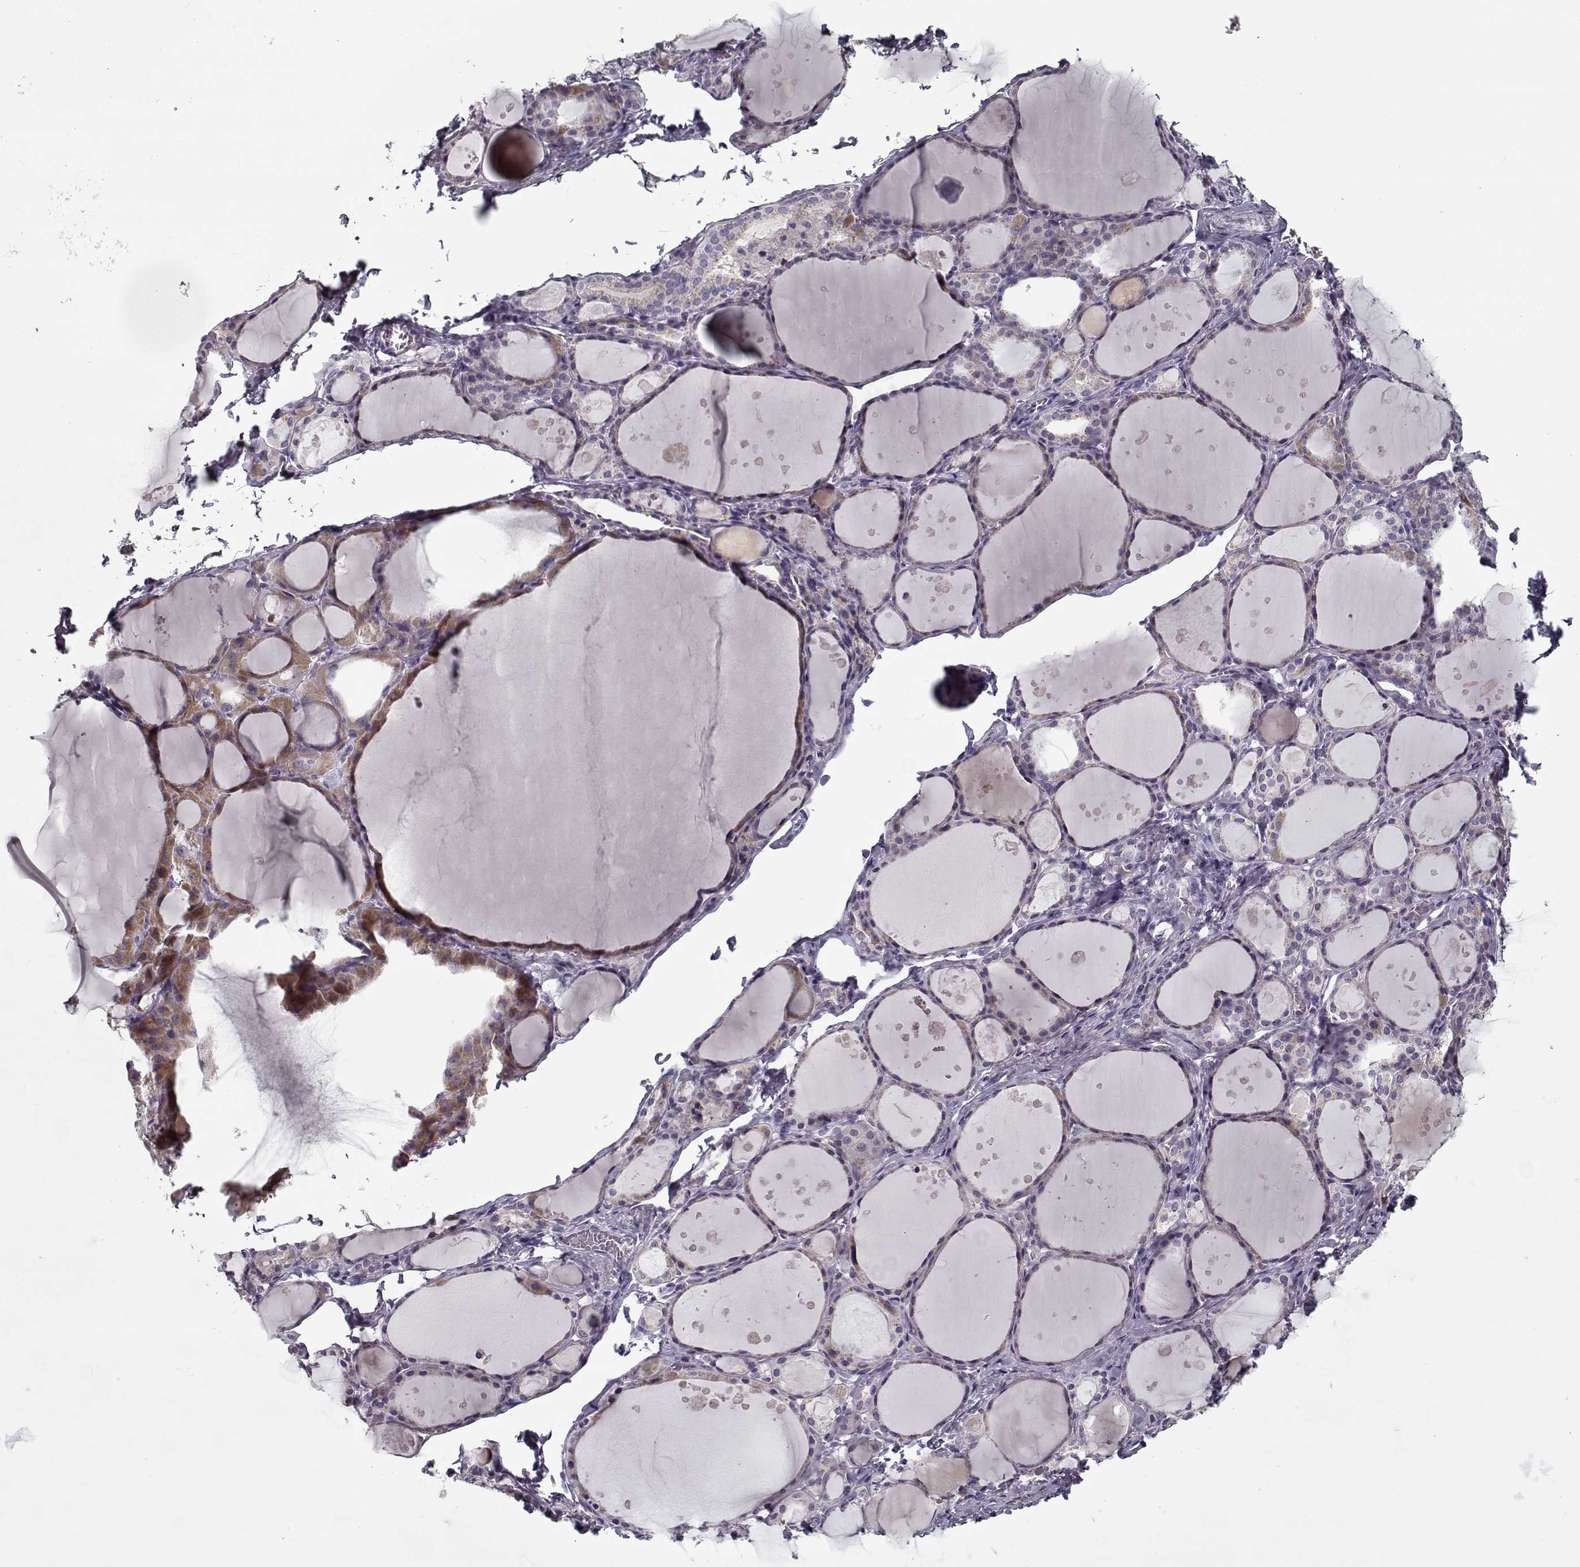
{"staining": {"intensity": "weak", "quantity": "<25%", "location": "cytoplasmic/membranous"}, "tissue": "thyroid gland", "cell_type": "Glandular cells", "image_type": "normal", "snomed": [{"axis": "morphology", "description": "Normal tissue, NOS"}, {"axis": "topography", "description": "Thyroid gland"}], "caption": "An image of thyroid gland stained for a protein exhibits no brown staining in glandular cells. (Brightfield microscopy of DAB (3,3'-diaminobenzidine) immunohistochemistry at high magnification).", "gene": "DDX25", "patient": {"sex": "male", "age": 68}}